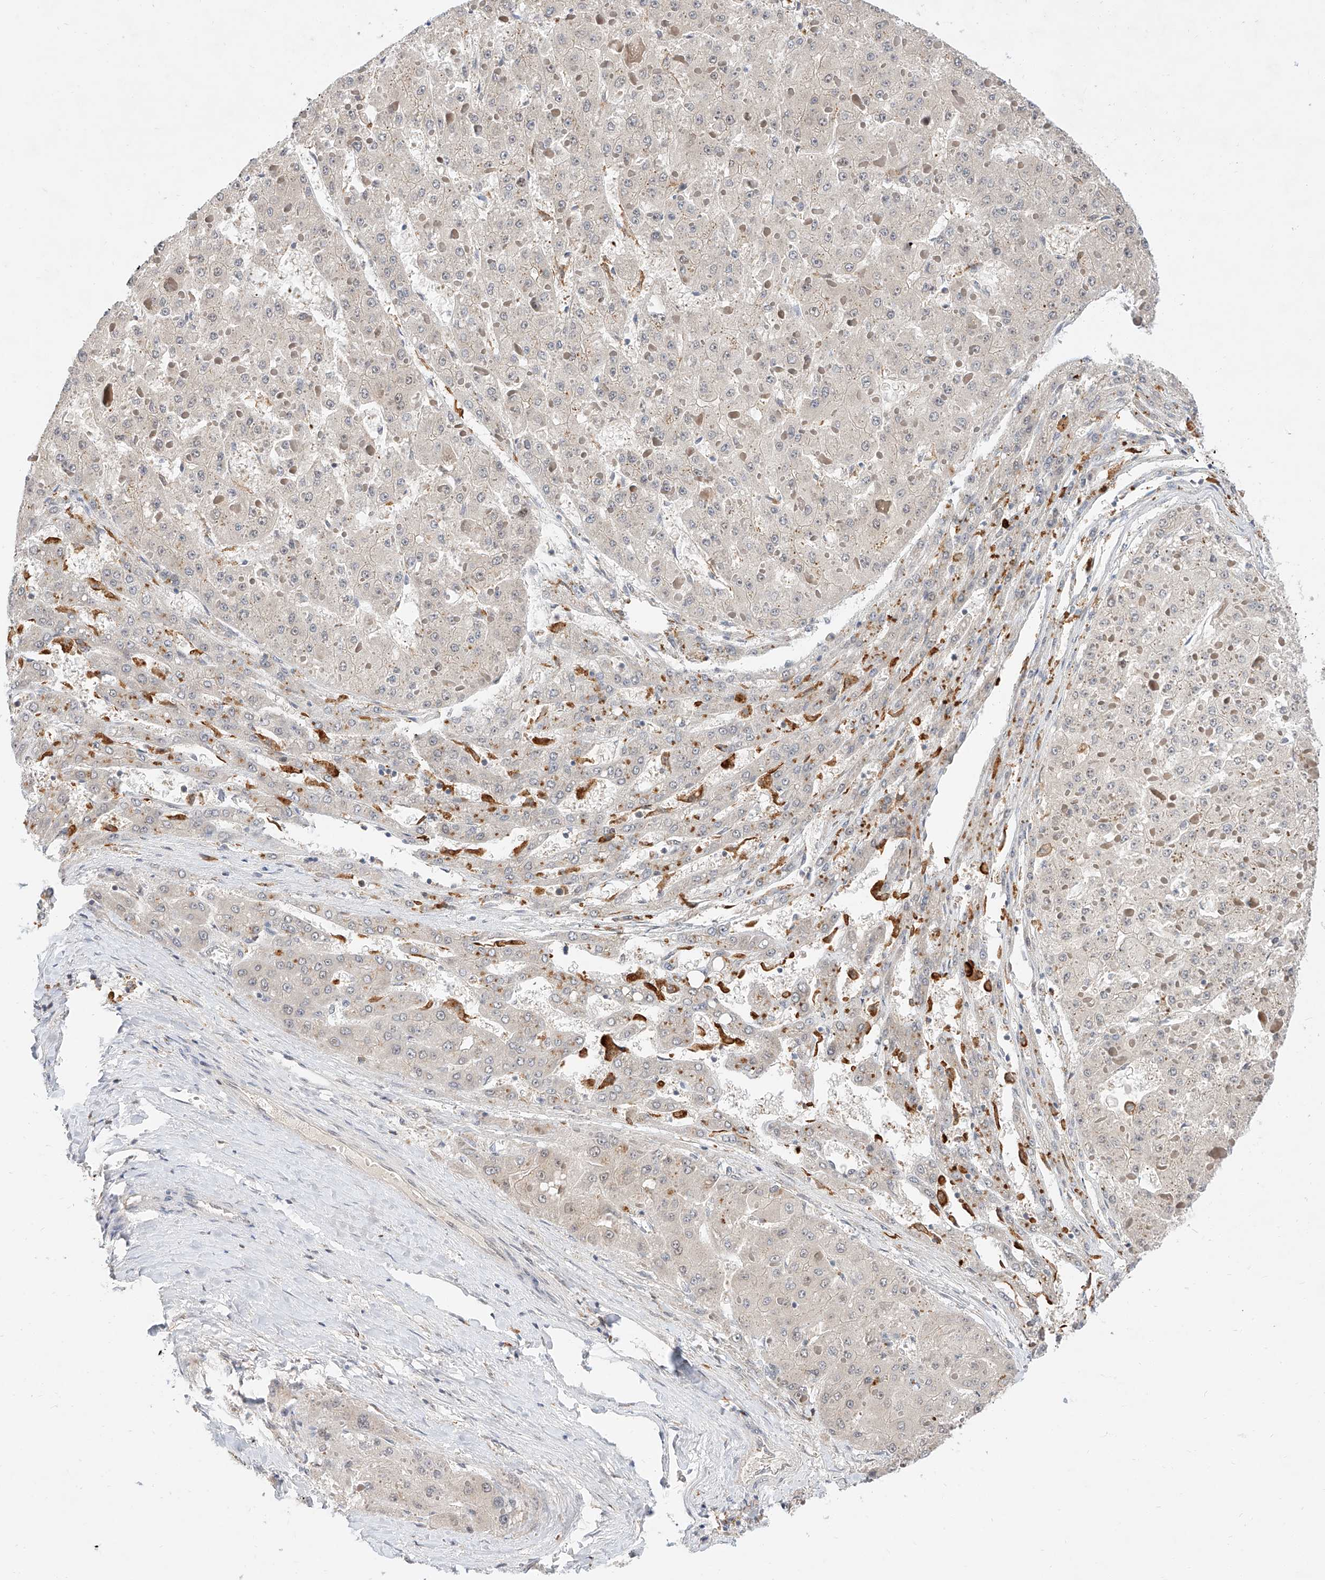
{"staining": {"intensity": "negative", "quantity": "none", "location": "none"}, "tissue": "liver cancer", "cell_type": "Tumor cells", "image_type": "cancer", "snomed": [{"axis": "morphology", "description": "Carcinoma, Hepatocellular, NOS"}, {"axis": "topography", "description": "Liver"}], "caption": "Immunohistochemical staining of human liver hepatocellular carcinoma displays no significant expression in tumor cells.", "gene": "DIRAS3", "patient": {"sex": "female", "age": 73}}